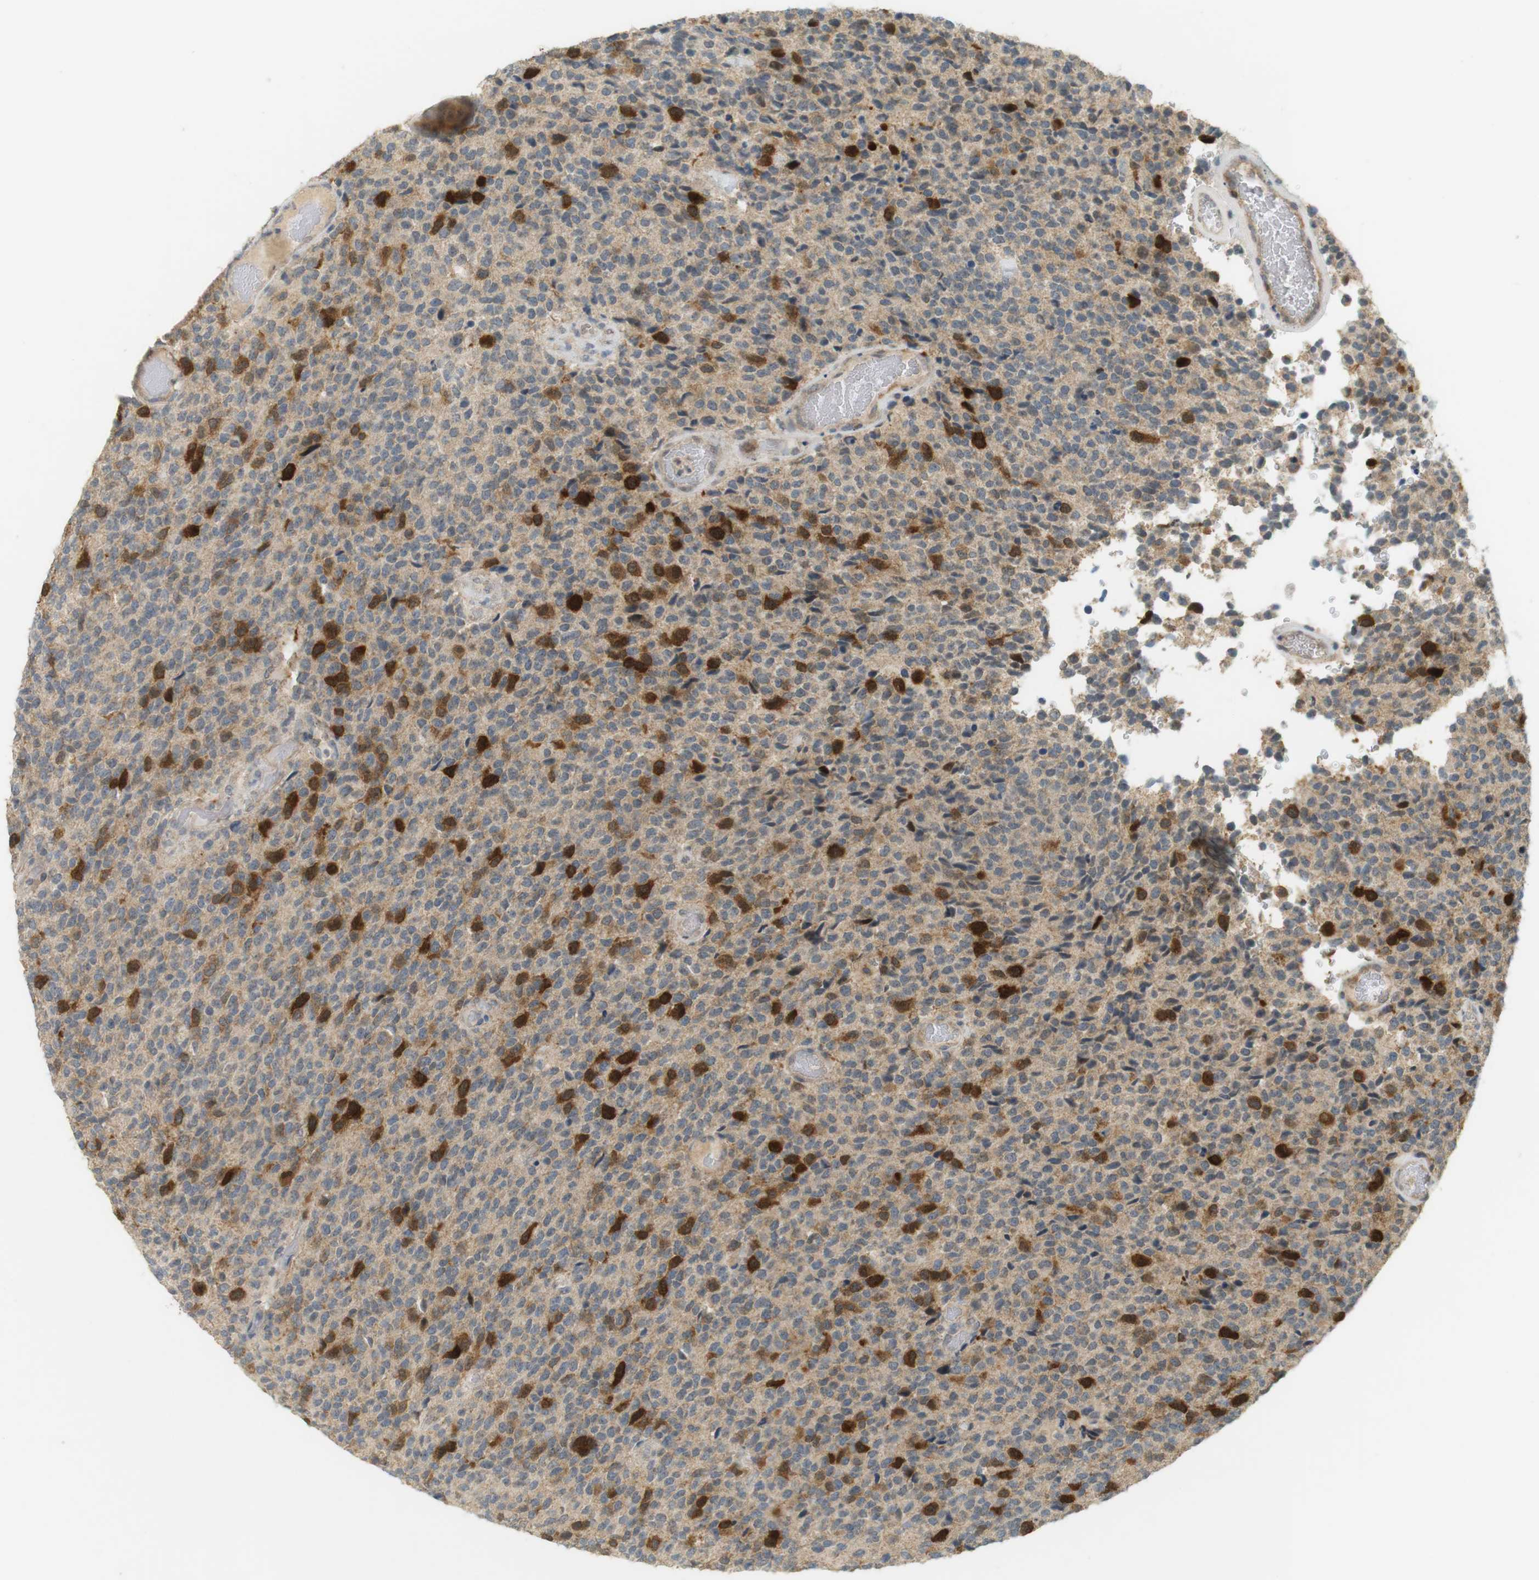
{"staining": {"intensity": "strong", "quantity": "<25%", "location": "cytoplasmic/membranous"}, "tissue": "glioma", "cell_type": "Tumor cells", "image_type": "cancer", "snomed": [{"axis": "morphology", "description": "Glioma, malignant, High grade"}, {"axis": "topography", "description": "pancreas cauda"}], "caption": "Immunohistochemical staining of malignant glioma (high-grade) displays strong cytoplasmic/membranous protein staining in about <25% of tumor cells. (brown staining indicates protein expression, while blue staining denotes nuclei).", "gene": "TTK", "patient": {"sex": "male", "age": 60}}